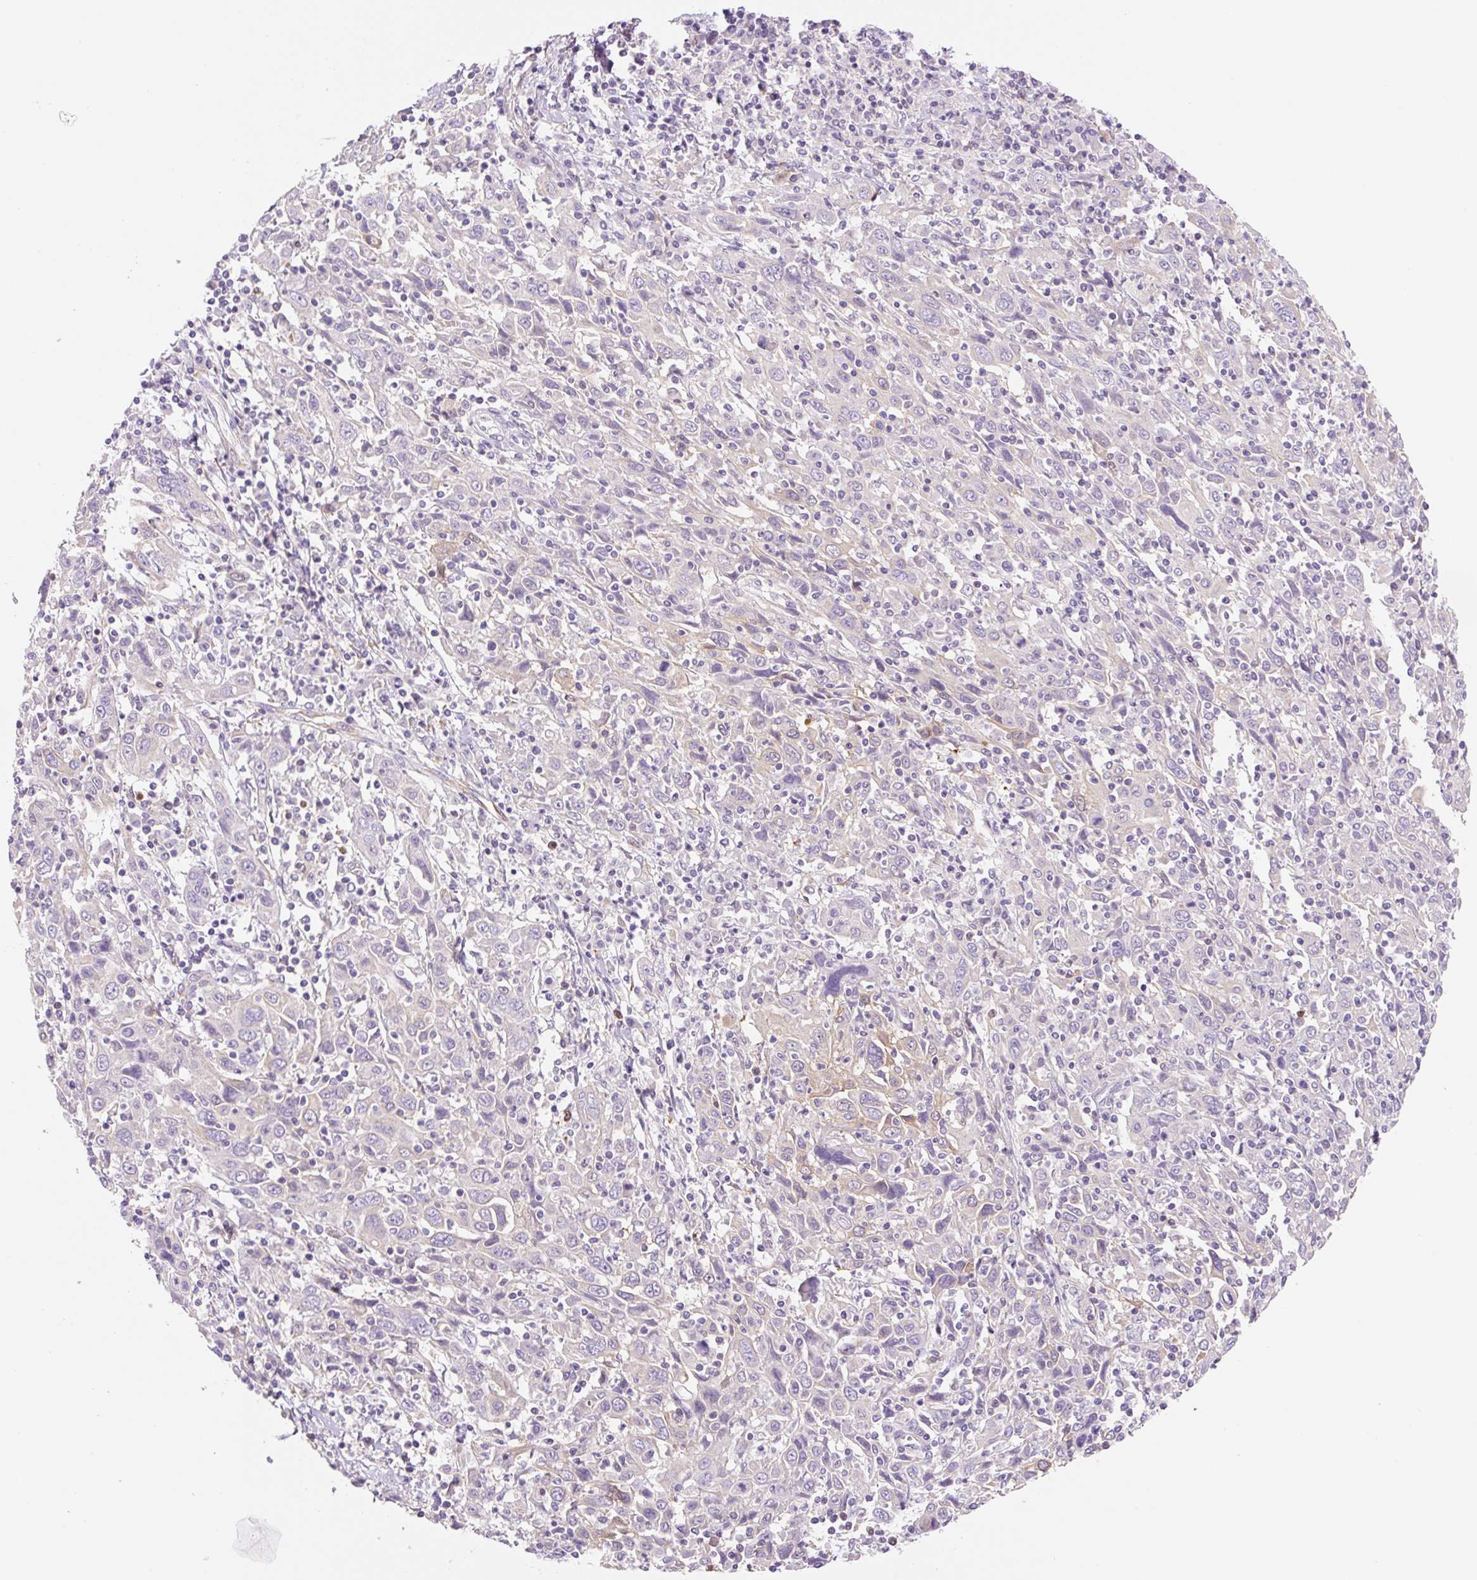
{"staining": {"intensity": "negative", "quantity": "none", "location": "none"}, "tissue": "cervical cancer", "cell_type": "Tumor cells", "image_type": "cancer", "snomed": [{"axis": "morphology", "description": "Squamous cell carcinoma, NOS"}, {"axis": "topography", "description": "Cervix"}], "caption": "The immunohistochemistry (IHC) micrograph has no significant expression in tumor cells of cervical cancer tissue. (DAB IHC visualized using brightfield microscopy, high magnification).", "gene": "FABP5", "patient": {"sex": "female", "age": 46}}